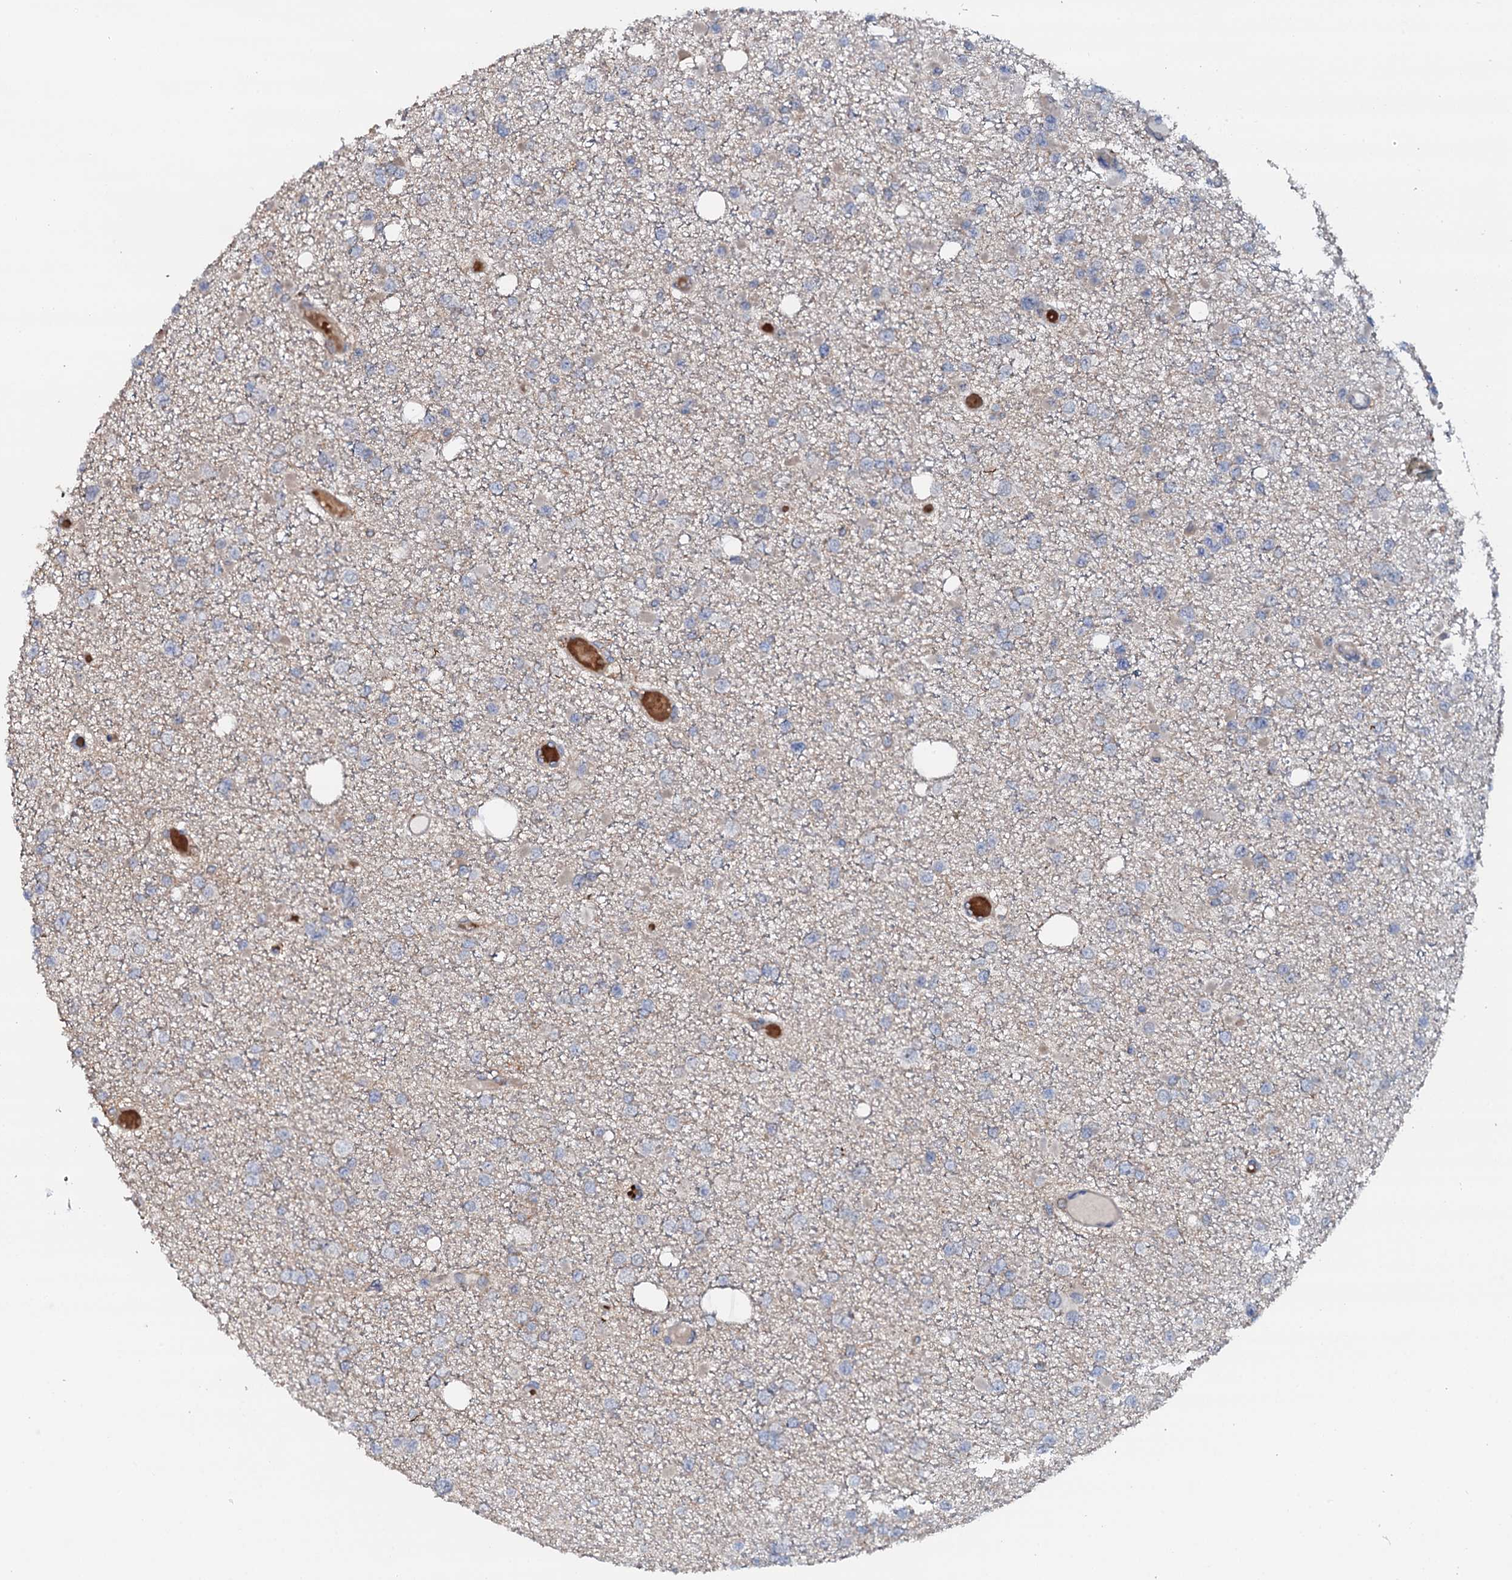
{"staining": {"intensity": "negative", "quantity": "none", "location": "none"}, "tissue": "glioma", "cell_type": "Tumor cells", "image_type": "cancer", "snomed": [{"axis": "morphology", "description": "Glioma, malignant, Low grade"}, {"axis": "topography", "description": "Brain"}], "caption": "This is an immunohistochemistry photomicrograph of human malignant low-grade glioma. There is no expression in tumor cells.", "gene": "VAMP8", "patient": {"sex": "female", "age": 22}}